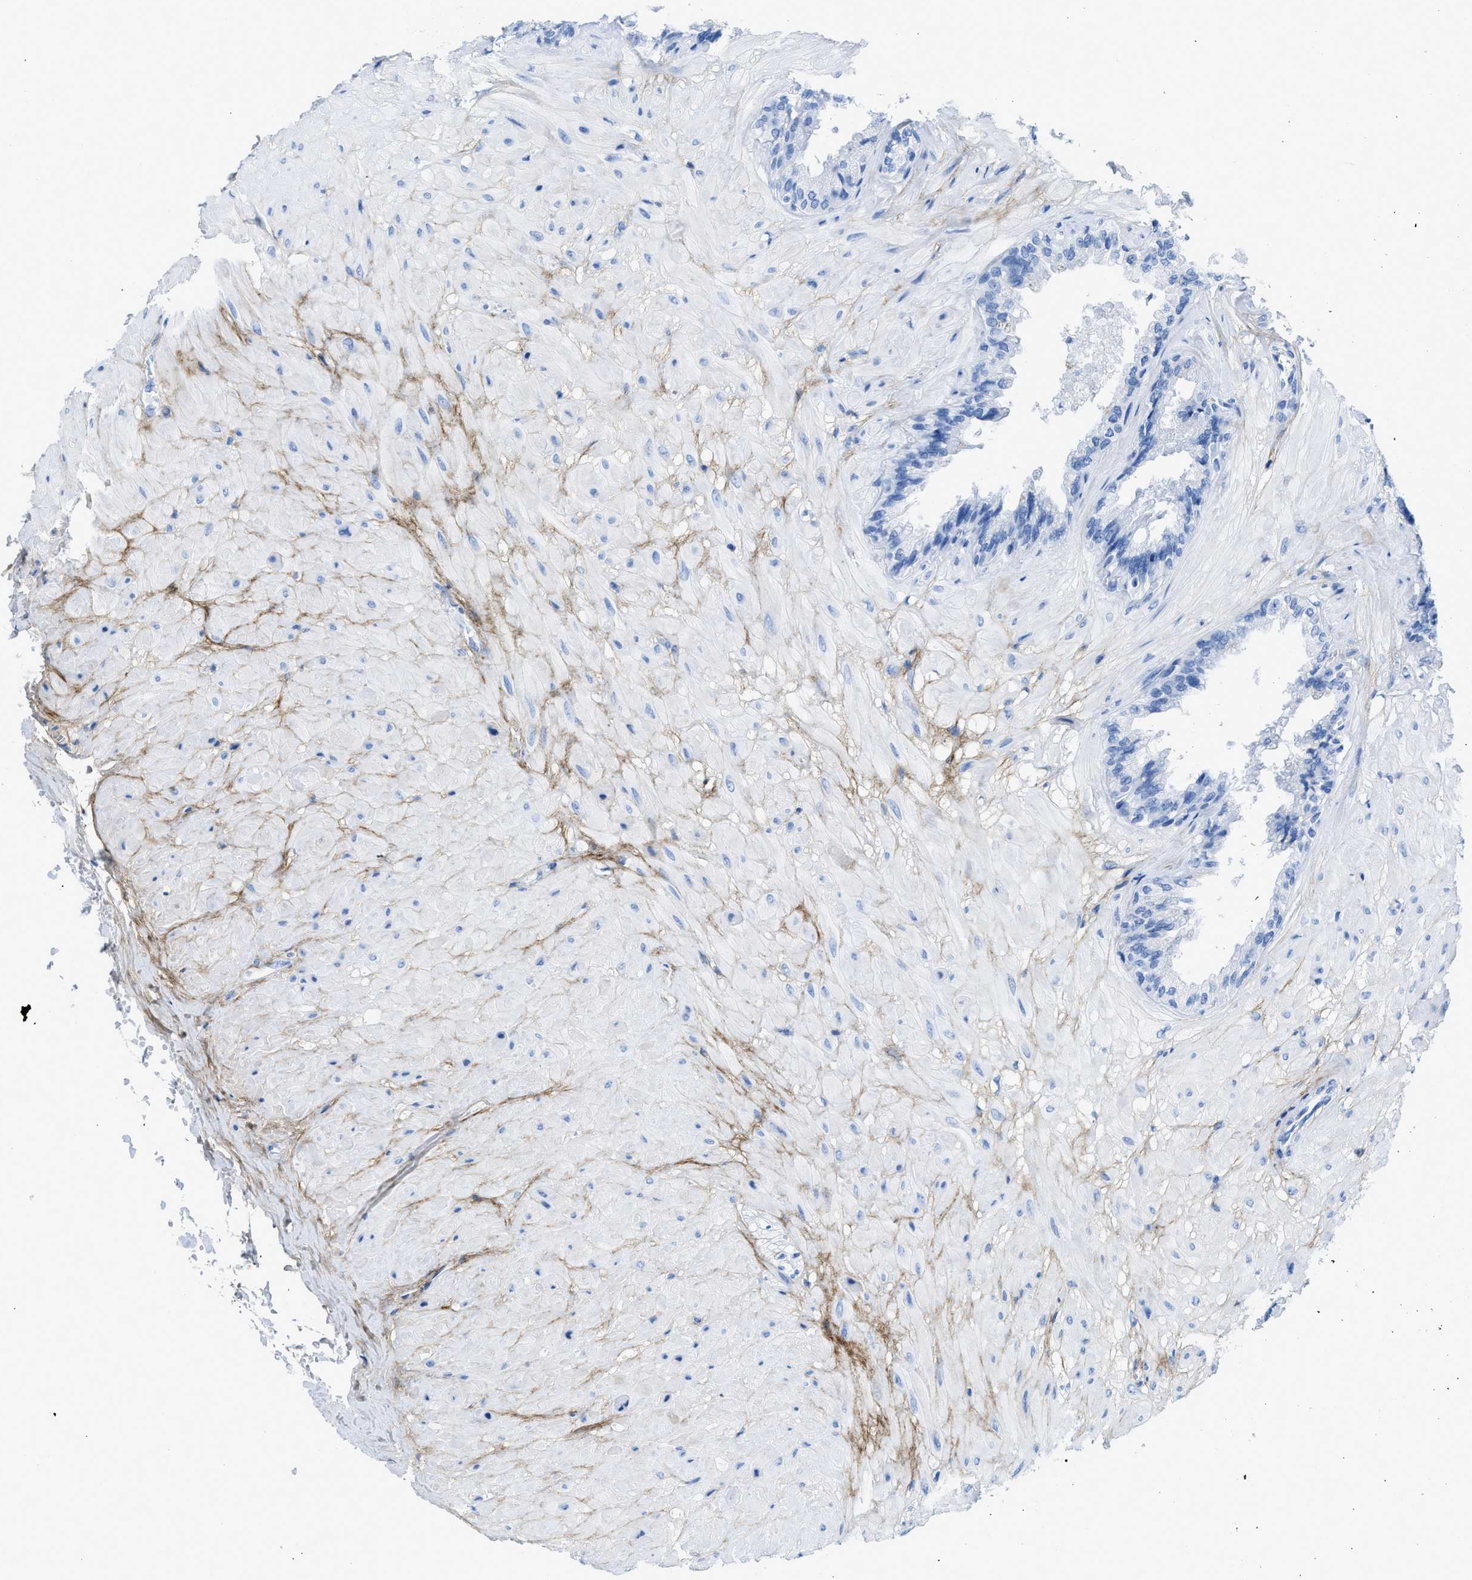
{"staining": {"intensity": "negative", "quantity": "none", "location": "none"}, "tissue": "seminal vesicle", "cell_type": "Glandular cells", "image_type": "normal", "snomed": [{"axis": "morphology", "description": "Normal tissue, NOS"}, {"axis": "topography", "description": "Seminal veicle"}], "caption": "Image shows no significant protein expression in glandular cells of benign seminal vesicle. The staining is performed using DAB brown chromogen with nuclei counter-stained in using hematoxylin.", "gene": "COL3A1", "patient": {"sex": "male", "age": 46}}